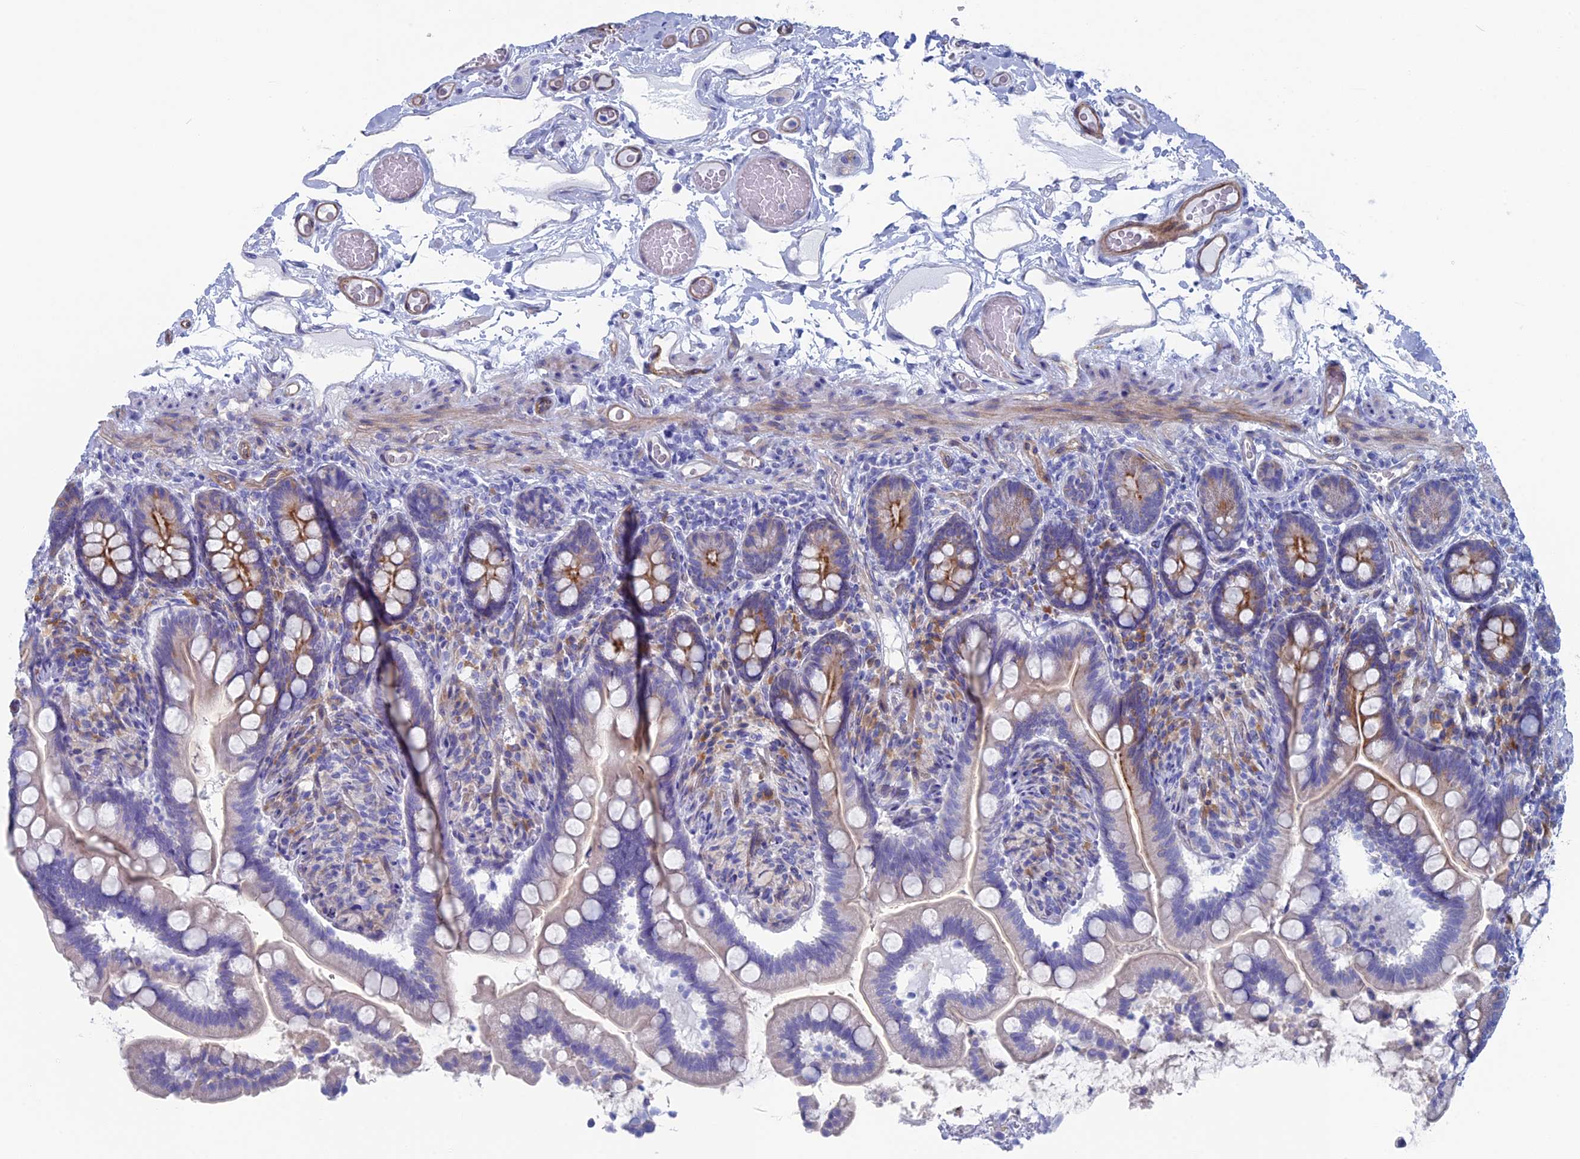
{"staining": {"intensity": "weak", "quantity": "<25%", "location": "cytoplasmic/membranous"}, "tissue": "small intestine", "cell_type": "Glandular cells", "image_type": "normal", "snomed": [{"axis": "morphology", "description": "Normal tissue, NOS"}, {"axis": "topography", "description": "Small intestine"}], "caption": "This is an immunohistochemistry (IHC) image of normal small intestine. There is no staining in glandular cells.", "gene": "MAGEB6", "patient": {"sex": "female", "age": 64}}